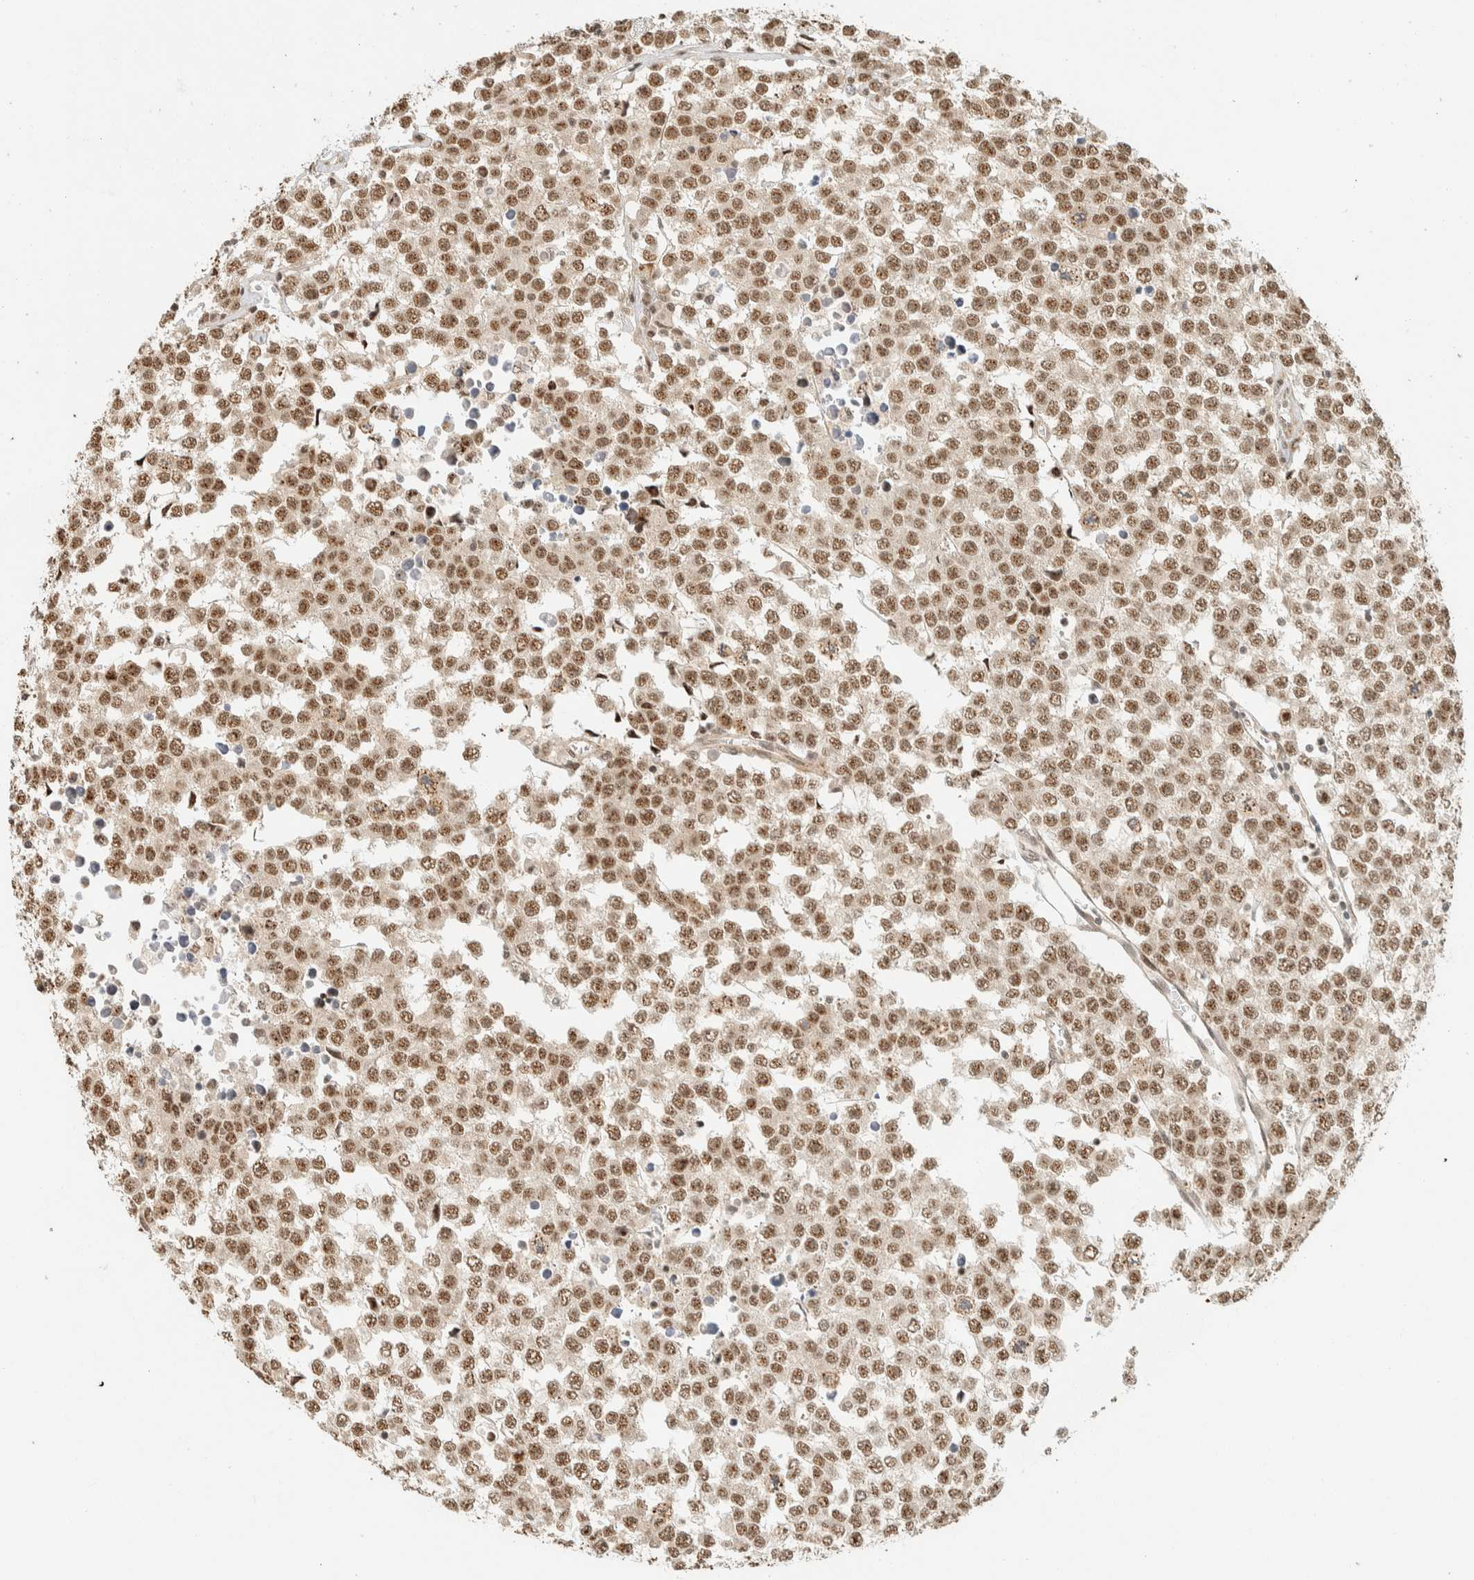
{"staining": {"intensity": "moderate", "quantity": ">75%", "location": "nuclear"}, "tissue": "testis cancer", "cell_type": "Tumor cells", "image_type": "cancer", "snomed": [{"axis": "morphology", "description": "Seminoma, NOS"}, {"axis": "morphology", "description": "Carcinoma, Embryonal, NOS"}, {"axis": "topography", "description": "Testis"}], "caption": "IHC staining of testis cancer (seminoma), which exhibits medium levels of moderate nuclear expression in about >75% of tumor cells indicating moderate nuclear protein positivity. The staining was performed using DAB (3,3'-diaminobenzidine) (brown) for protein detection and nuclei were counterstained in hematoxylin (blue).", "gene": "SIK1", "patient": {"sex": "male", "age": 52}}